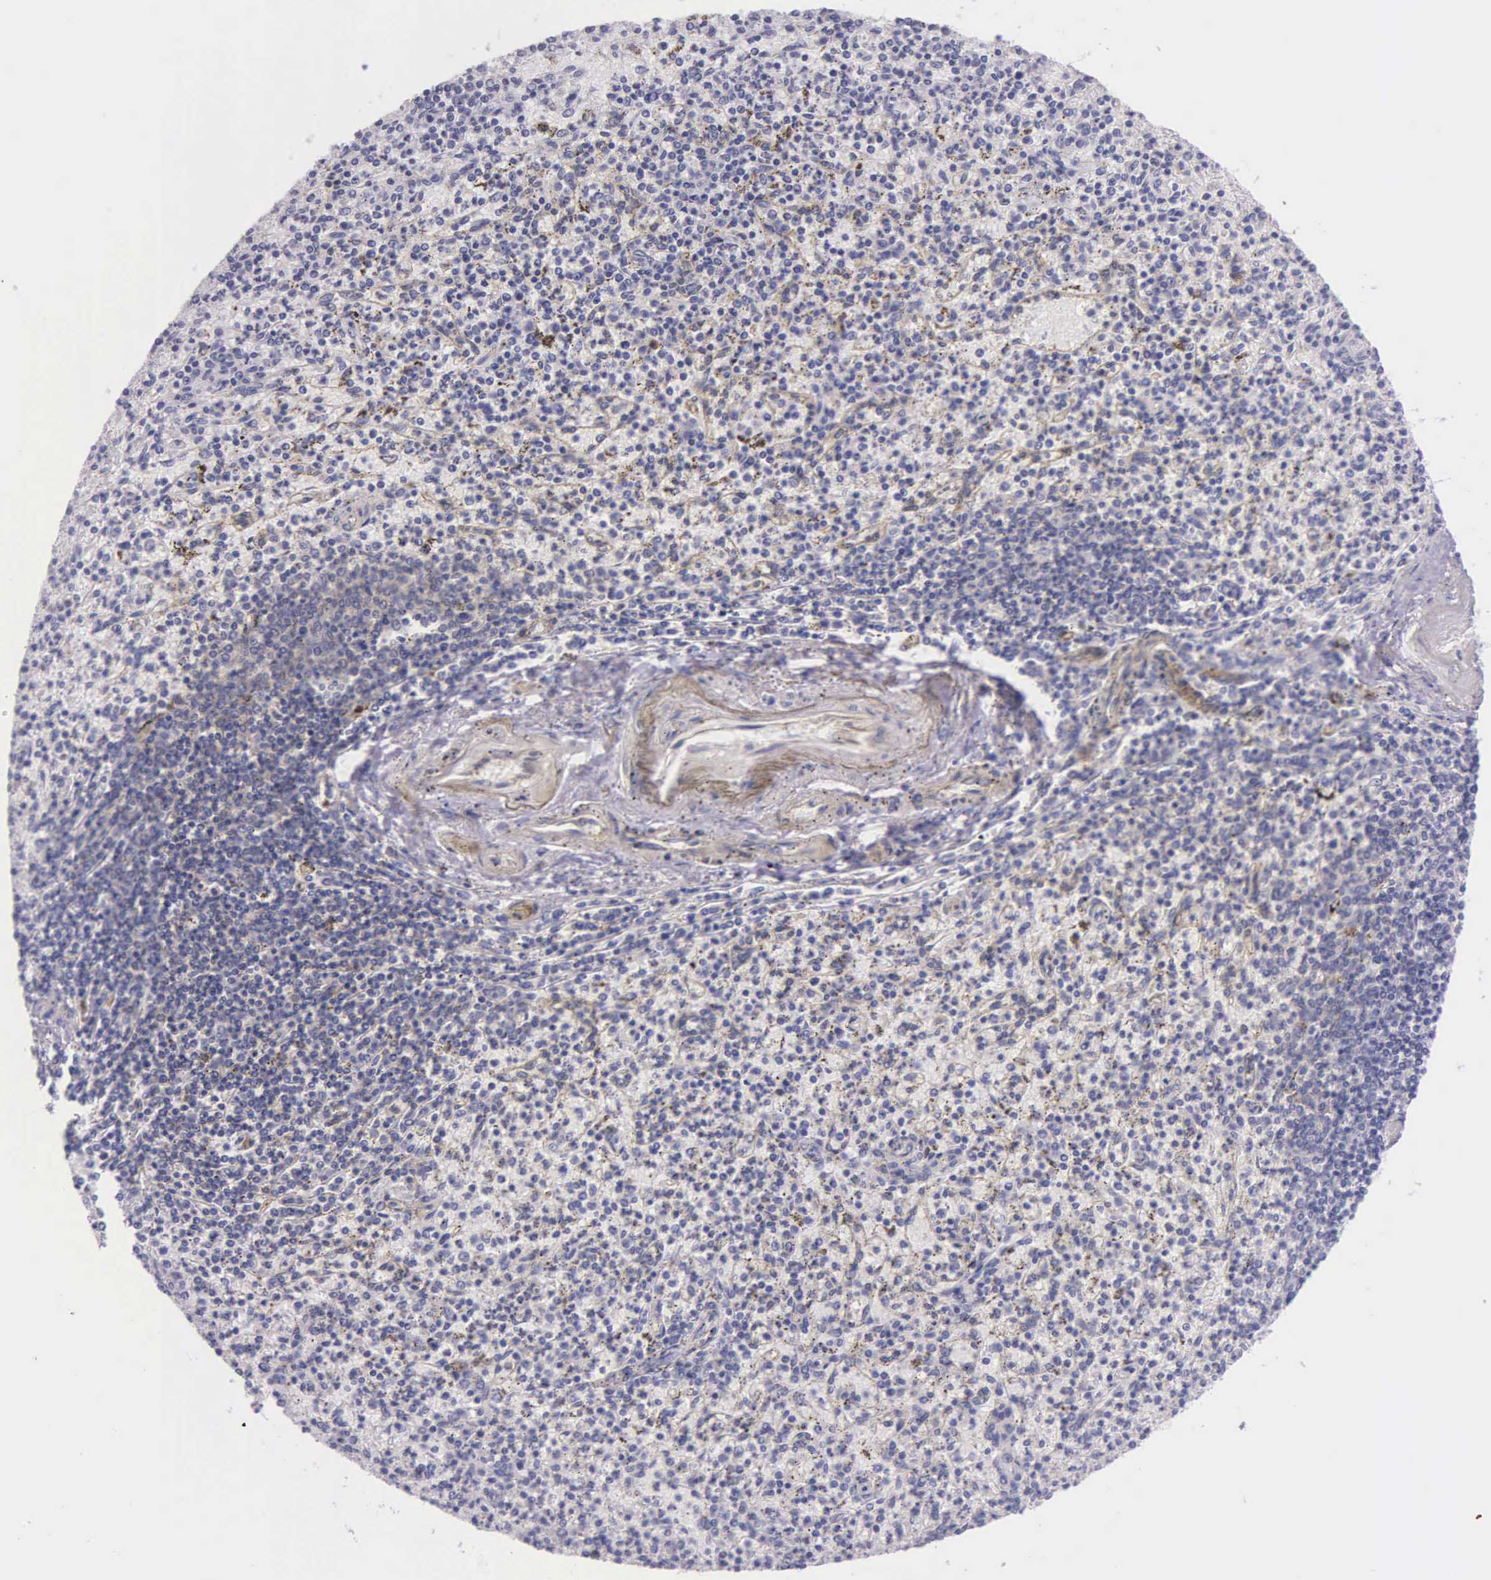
{"staining": {"intensity": "negative", "quantity": "none", "location": "none"}, "tissue": "spleen", "cell_type": "Cells in red pulp", "image_type": "normal", "snomed": [{"axis": "morphology", "description": "Normal tissue, NOS"}, {"axis": "topography", "description": "Spleen"}], "caption": "A high-resolution micrograph shows immunohistochemistry (IHC) staining of unremarkable spleen, which demonstrates no significant positivity in cells in red pulp. (Brightfield microscopy of DAB (3,3'-diaminobenzidine) IHC at high magnification).", "gene": "THSD7A", "patient": {"sex": "male", "age": 72}}